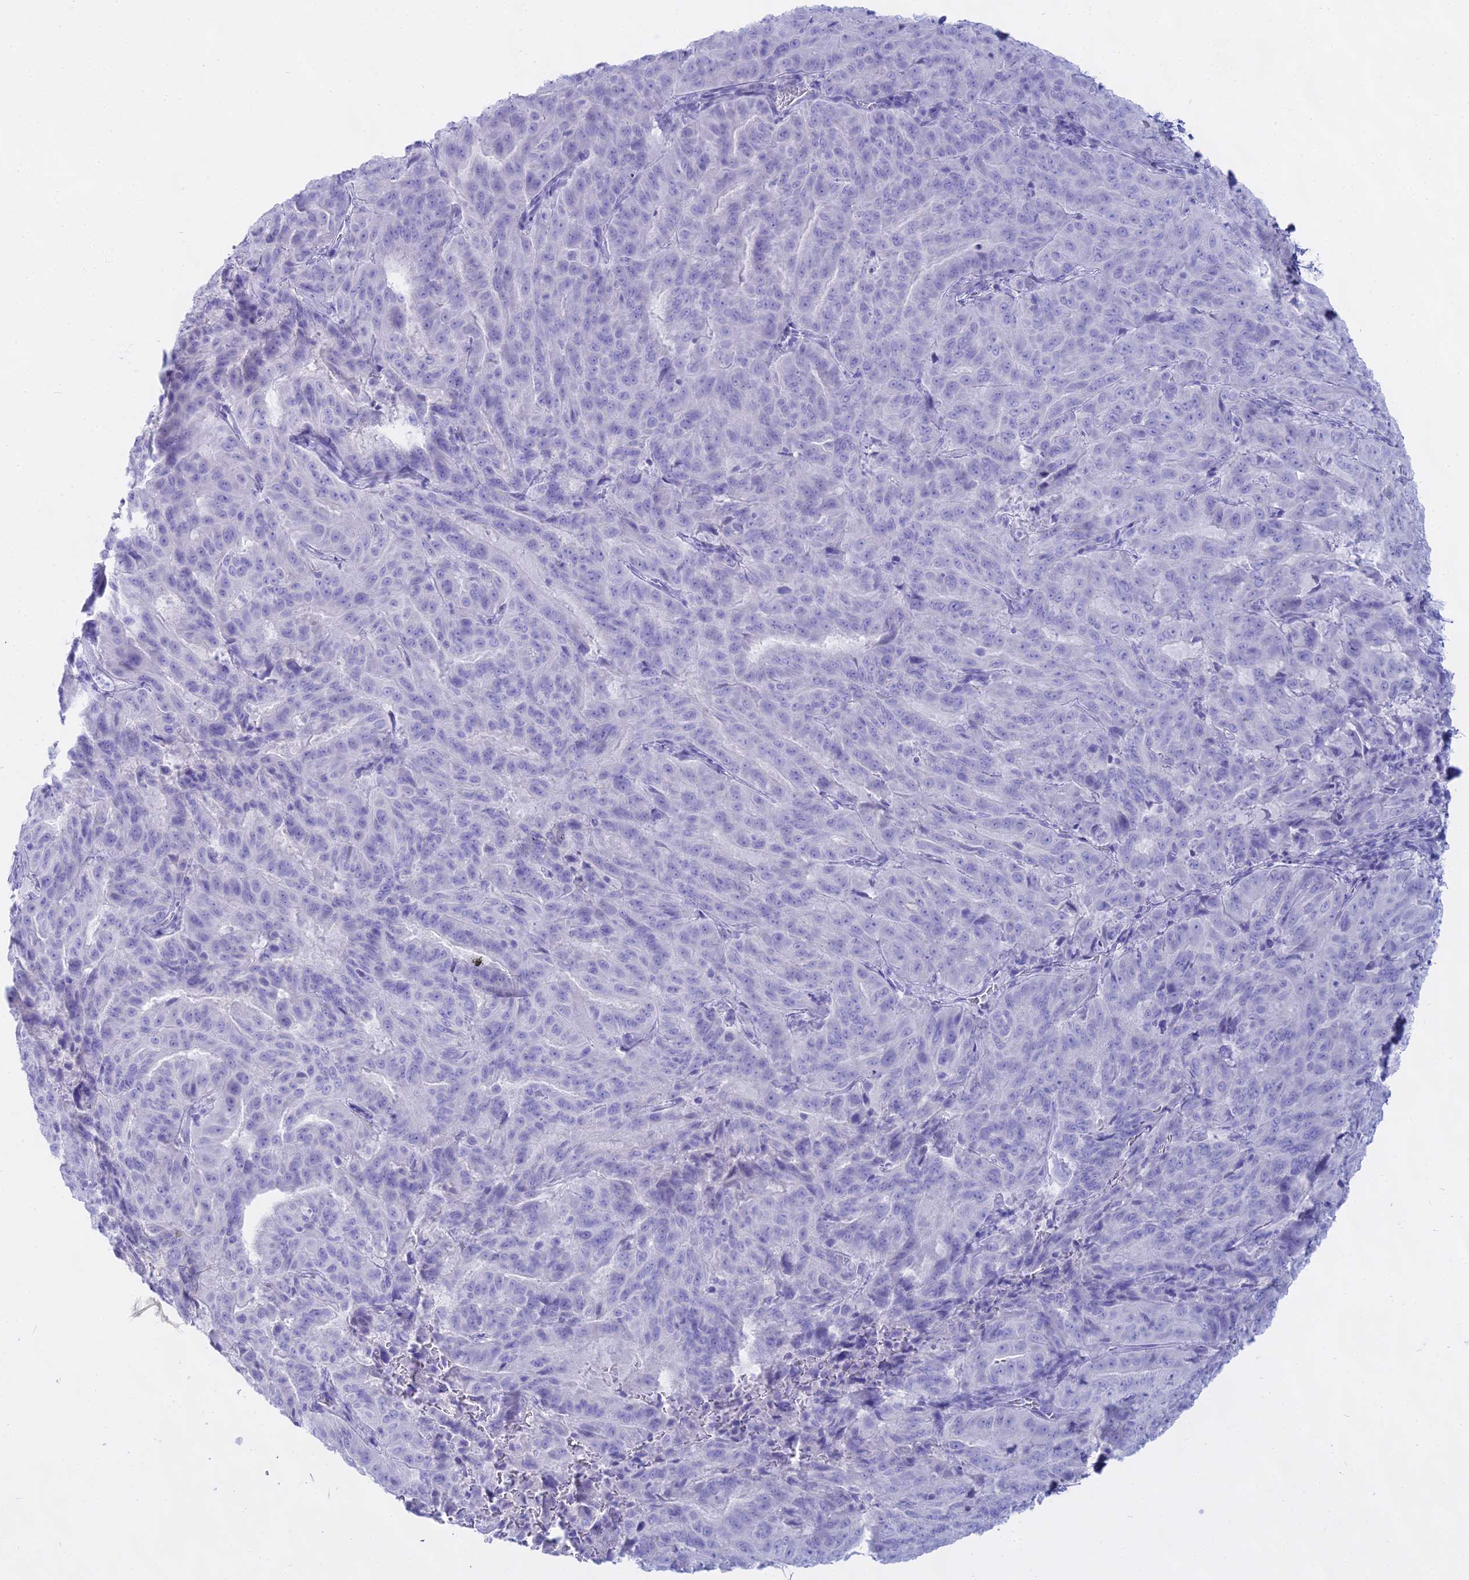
{"staining": {"intensity": "negative", "quantity": "none", "location": "none"}, "tissue": "pancreatic cancer", "cell_type": "Tumor cells", "image_type": "cancer", "snomed": [{"axis": "morphology", "description": "Adenocarcinoma, NOS"}, {"axis": "topography", "description": "Pancreas"}], "caption": "A high-resolution micrograph shows immunohistochemistry (IHC) staining of pancreatic cancer (adenocarcinoma), which displays no significant staining in tumor cells.", "gene": "CGB2", "patient": {"sex": "male", "age": 63}}